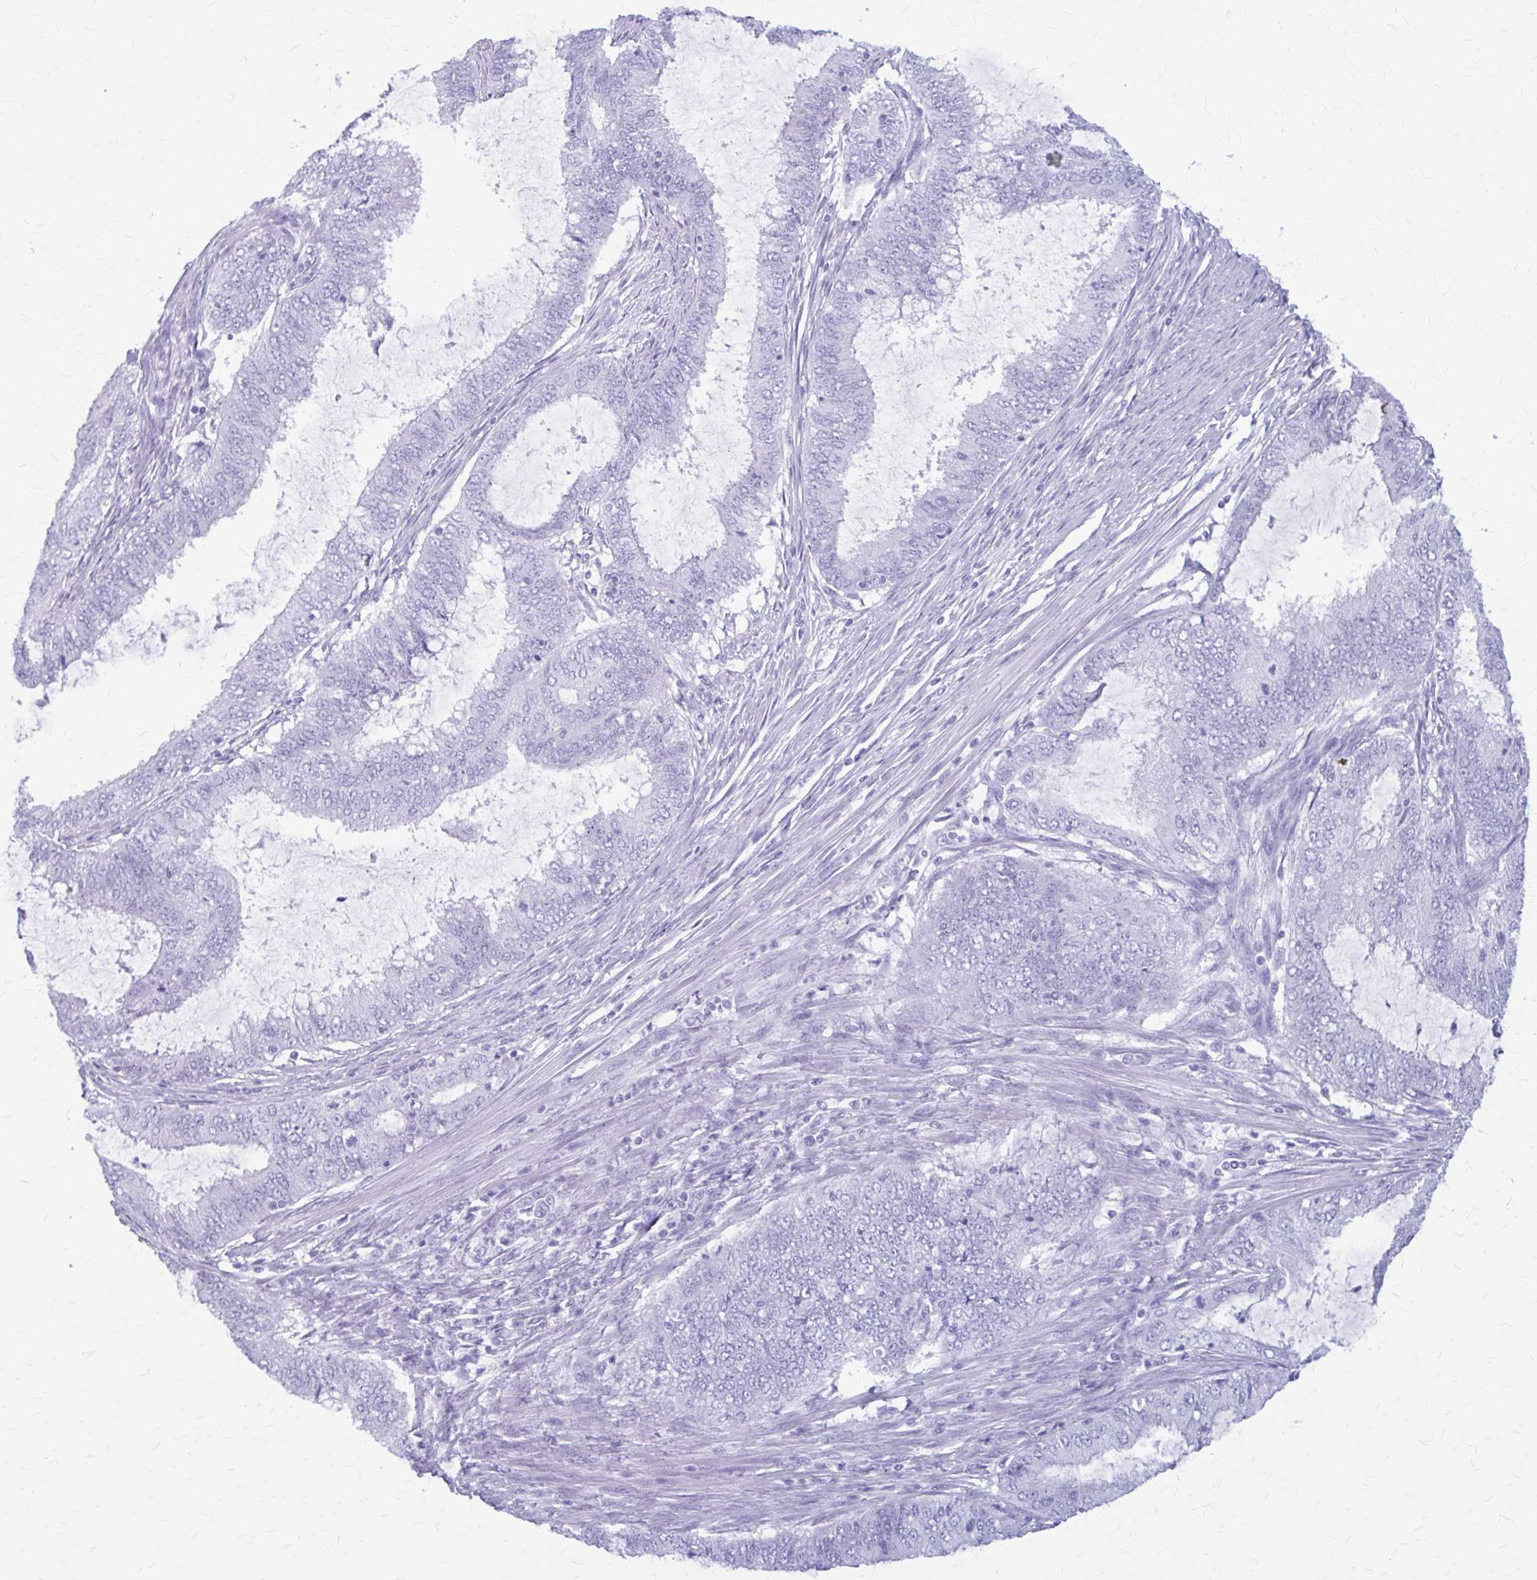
{"staining": {"intensity": "negative", "quantity": "none", "location": "none"}, "tissue": "endometrial cancer", "cell_type": "Tumor cells", "image_type": "cancer", "snomed": [{"axis": "morphology", "description": "Adenocarcinoma, NOS"}, {"axis": "topography", "description": "Endometrium"}], "caption": "Tumor cells show no significant expression in endometrial adenocarcinoma.", "gene": "KLHDC7A", "patient": {"sex": "female", "age": 51}}